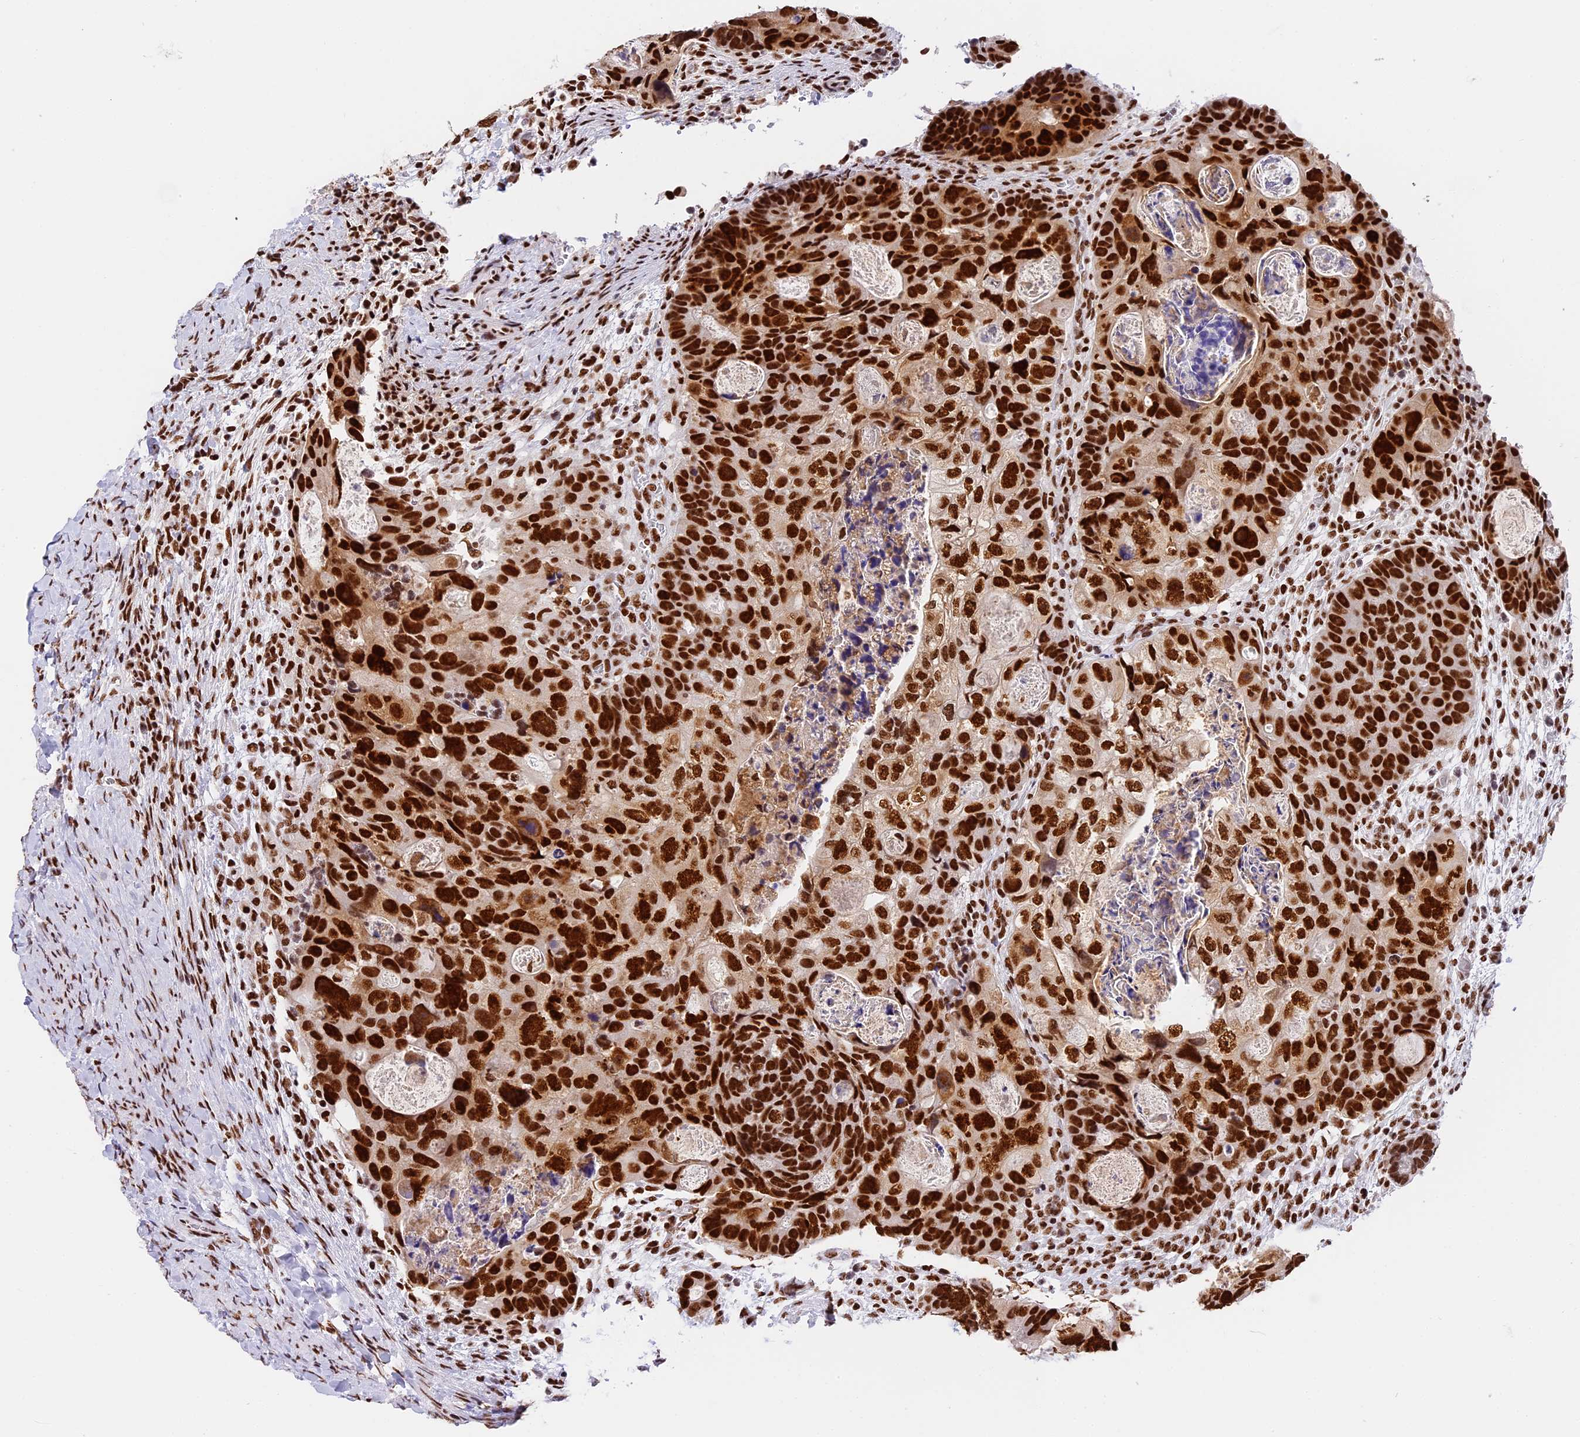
{"staining": {"intensity": "strong", "quantity": ">75%", "location": "nuclear"}, "tissue": "colorectal cancer", "cell_type": "Tumor cells", "image_type": "cancer", "snomed": [{"axis": "morphology", "description": "Adenocarcinoma, NOS"}, {"axis": "topography", "description": "Rectum"}], "caption": "Immunohistochemistry histopathology image of colorectal cancer stained for a protein (brown), which exhibits high levels of strong nuclear expression in approximately >75% of tumor cells.", "gene": "SBNO1", "patient": {"sex": "male", "age": 59}}